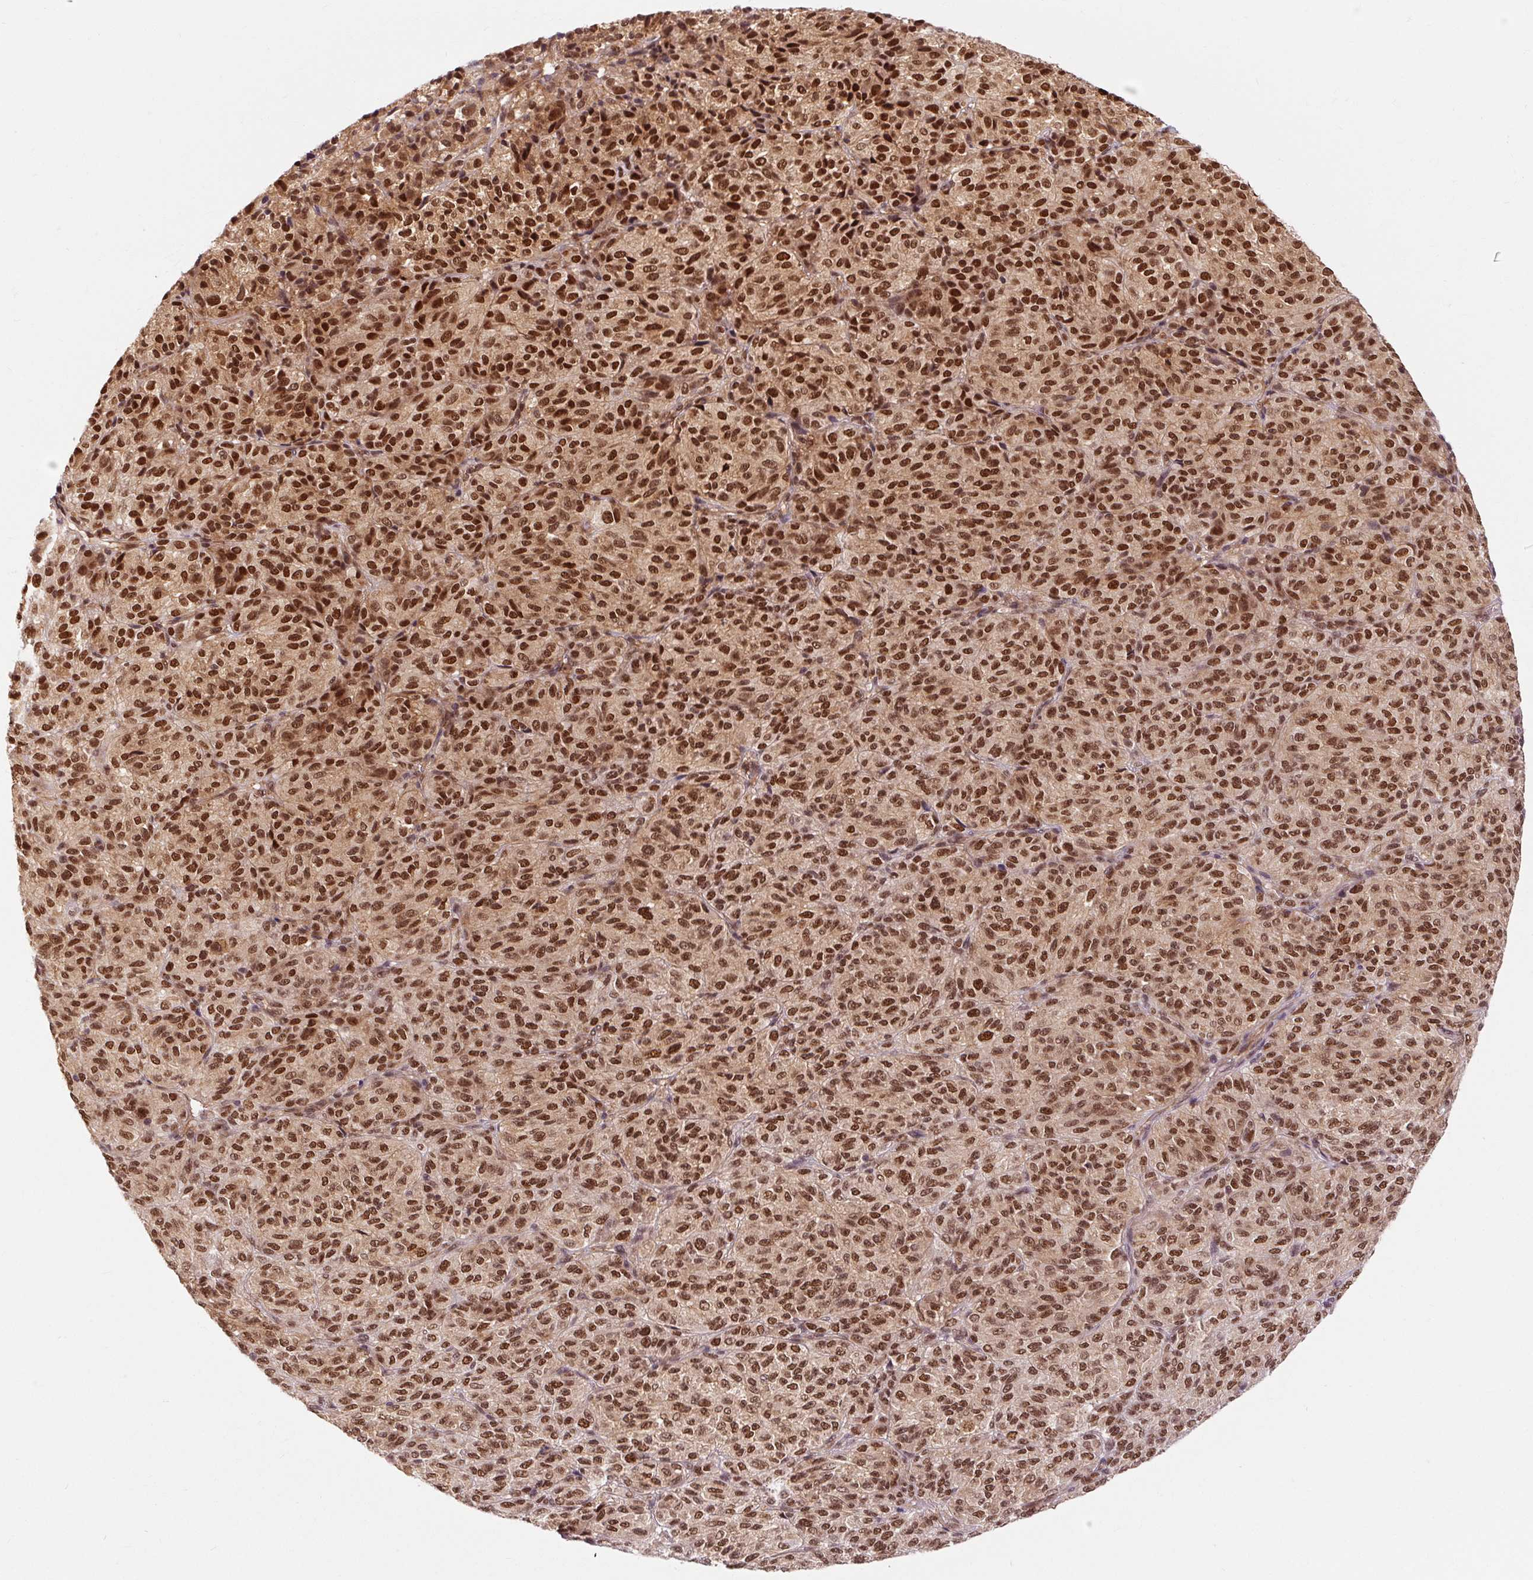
{"staining": {"intensity": "strong", "quantity": ">75%", "location": "nuclear"}, "tissue": "melanoma", "cell_type": "Tumor cells", "image_type": "cancer", "snomed": [{"axis": "morphology", "description": "Malignant melanoma, Metastatic site"}, {"axis": "topography", "description": "Brain"}], "caption": "Tumor cells reveal high levels of strong nuclear expression in approximately >75% of cells in melanoma.", "gene": "CSTF1", "patient": {"sex": "female", "age": 56}}